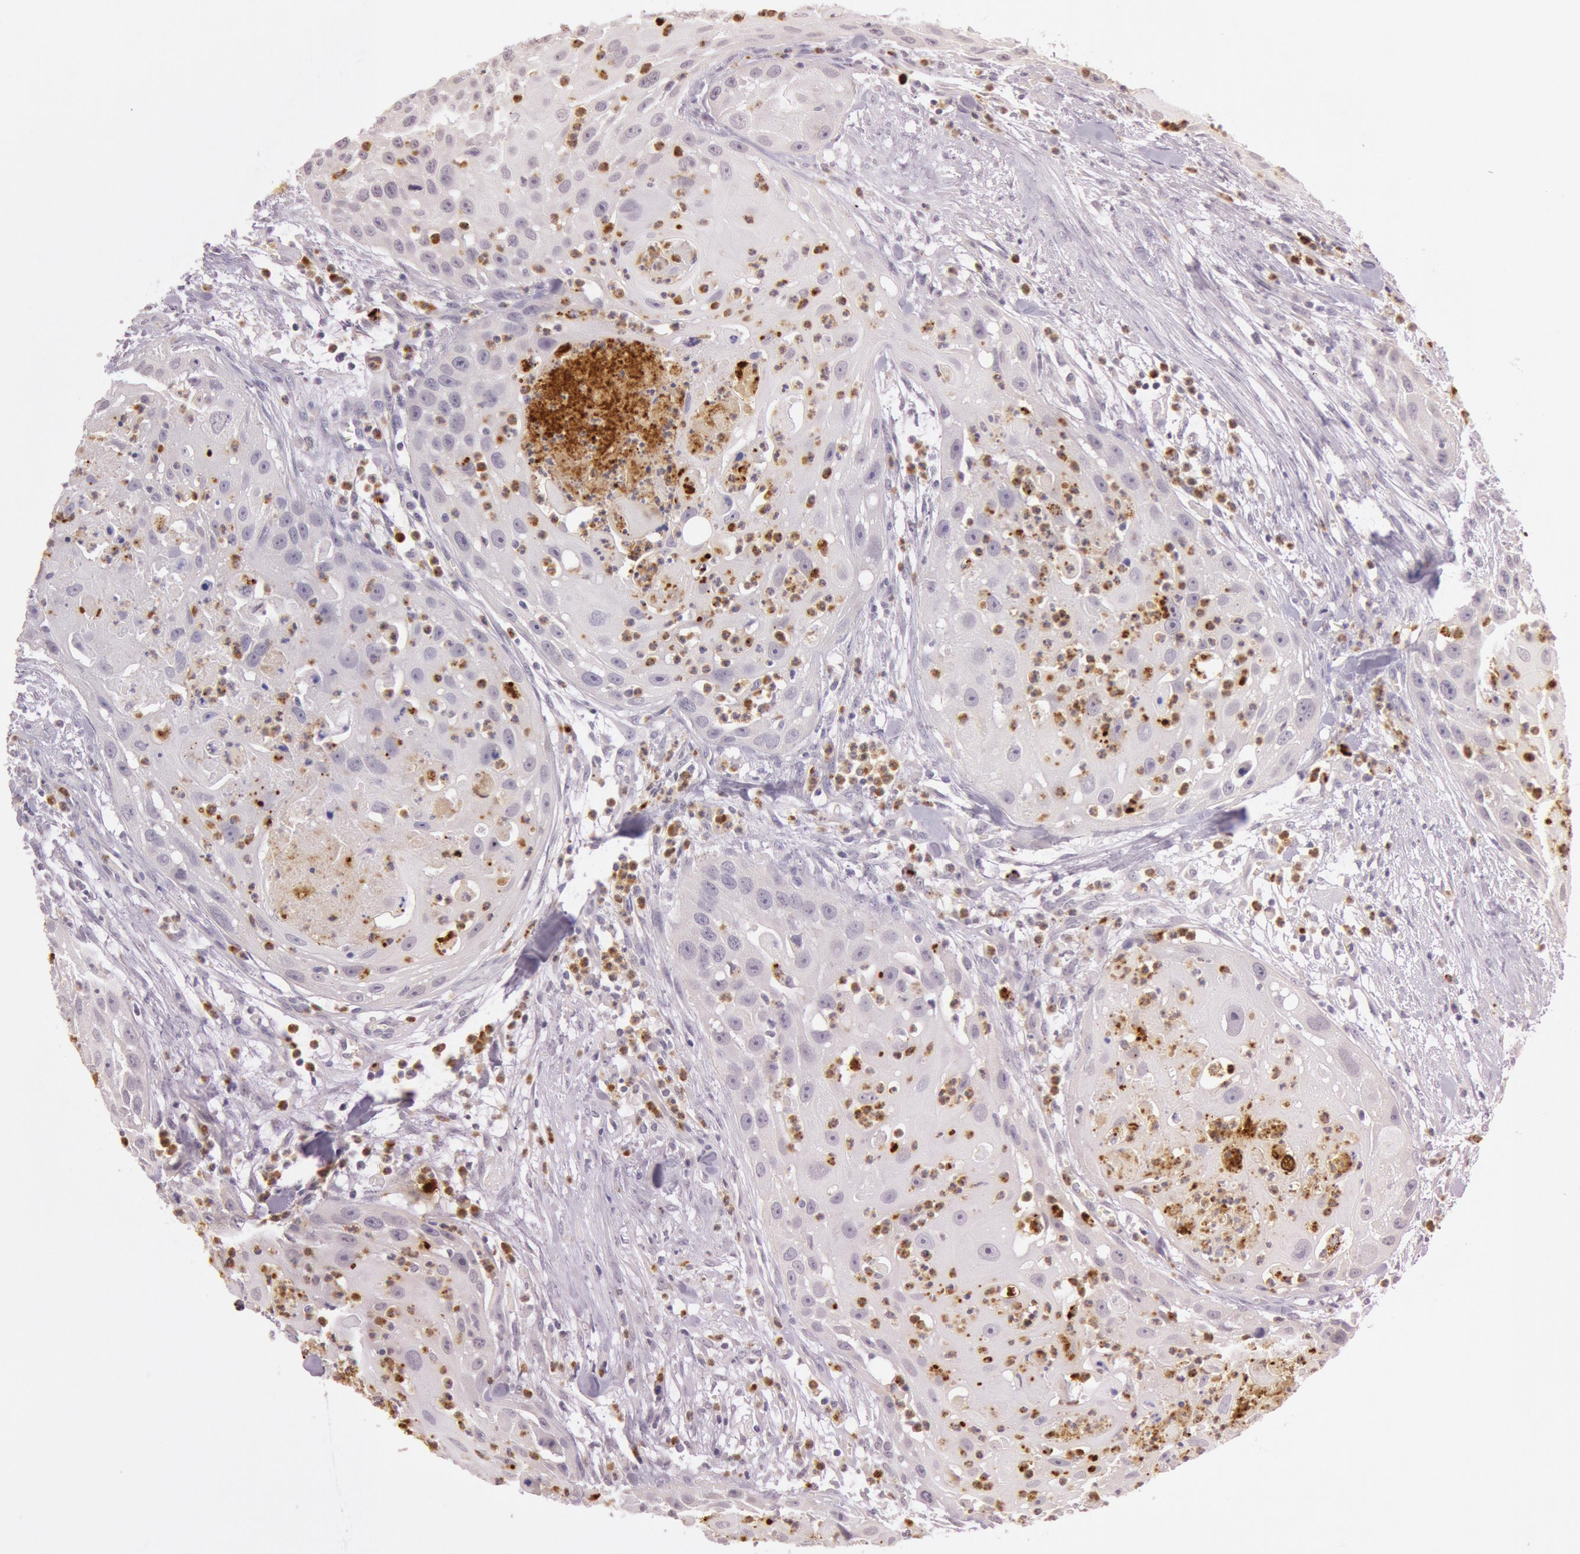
{"staining": {"intensity": "negative", "quantity": "none", "location": "none"}, "tissue": "head and neck cancer", "cell_type": "Tumor cells", "image_type": "cancer", "snomed": [{"axis": "morphology", "description": "Squamous cell carcinoma, NOS"}, {"axis": "topography", "description": "Head-Neck"}], "caption": "DAB (3,3'-diaminobenzidine) immunohistochemical staining of head and neck cancer (squamous cell carcinoma) exhibits no significant positivity in tumor cells.", "gene": "KDM6A", "patient": {"sex": "male", "age": 64}}